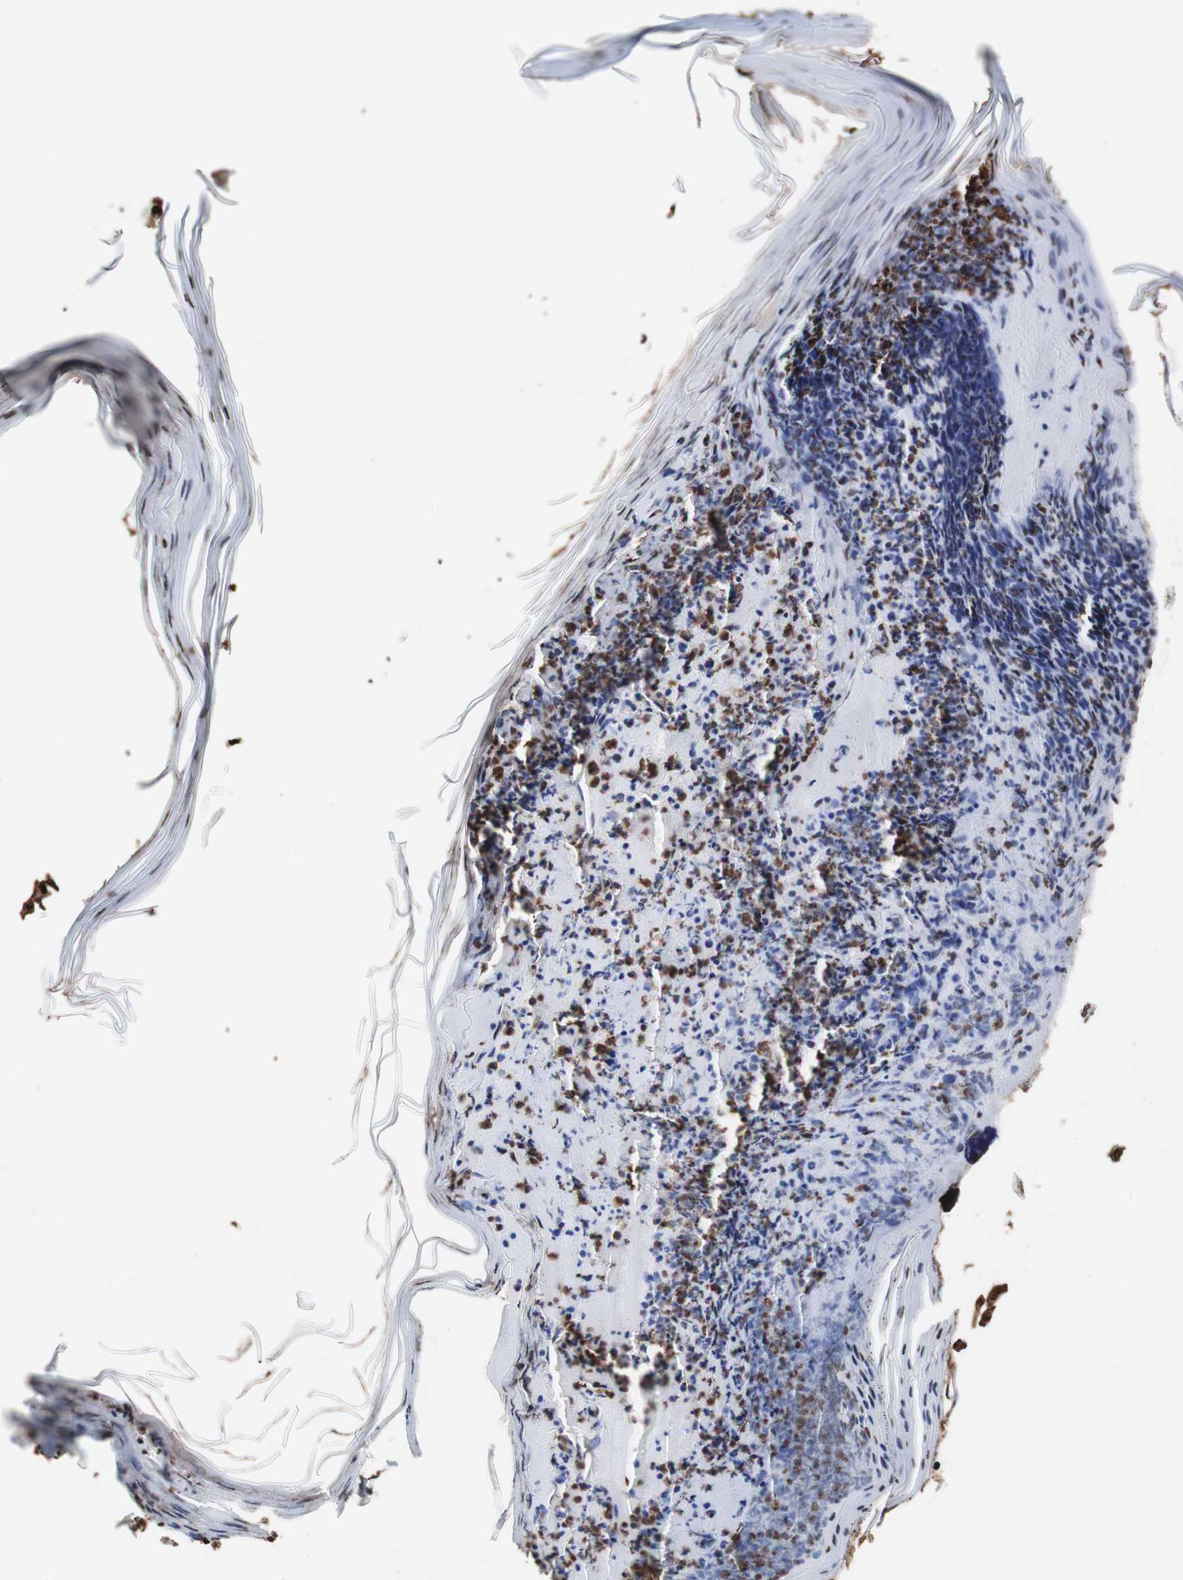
{"staining": {"intensity": "strong", "quantity": "25%-75%", "location": "cytoplasmic/membranous,nuclear"}, "tissue": "skin cancer", "cell_type": "Tumor cells", "image_type": "cancer", "snomed": [{"axis": "morphology", "description": "Basal cell carcinoma"}, {"axis": "topography", "description": "Skin"}], "caption": "This photomicrograph demonstrates skin cancer stained with immunohistochemistry (IHC) to label a protein in brown. The cytoplasmic/membranous and nuclear of tumor cells show strong positivity for the protein. Nuclei are counter-stained blue.", "gene": "PIDD1", "patient": {"sex": "female", "age": 70}}